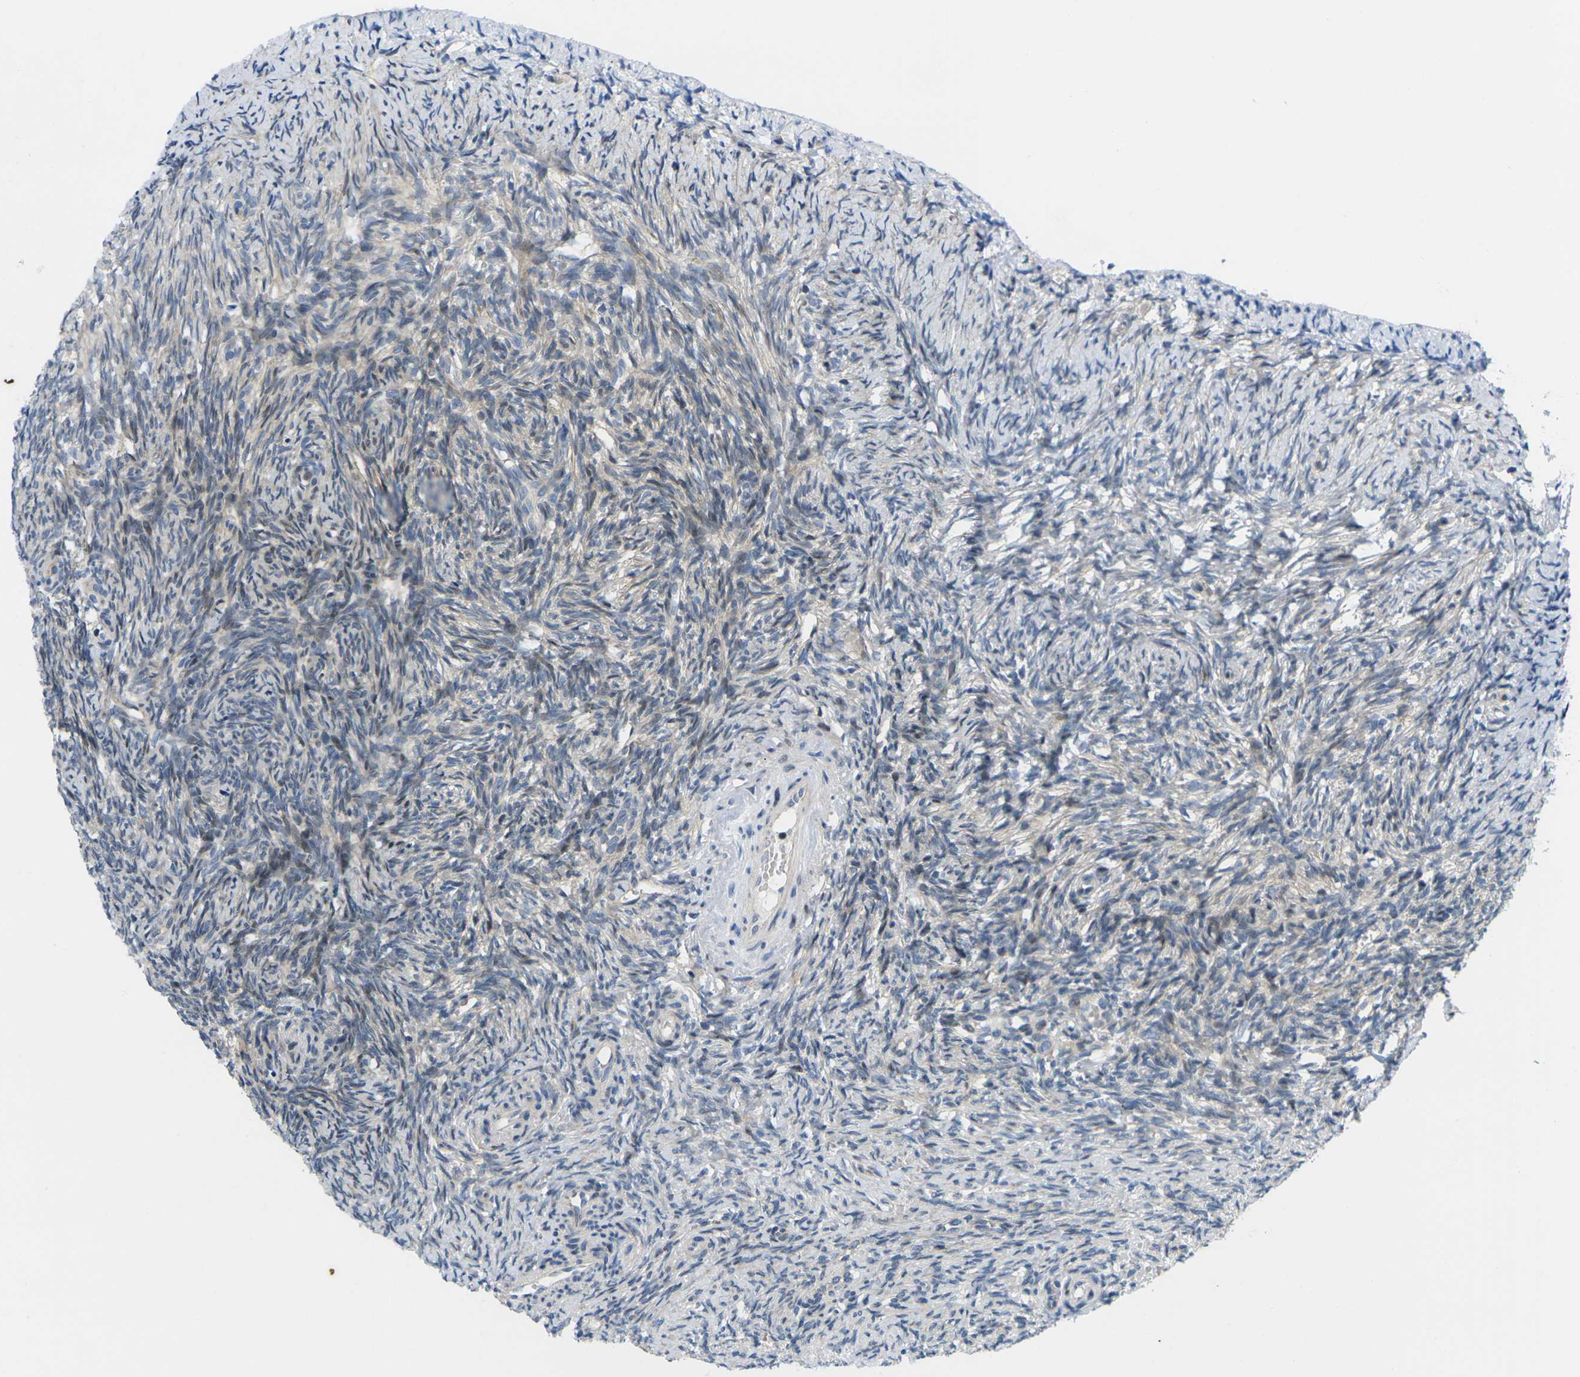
{"staining": {"intensity": "weak", "quantity": ">75%", "location": "cytoplasmic/membranous"}, "tissue": "ovary", "cell_type": "Follicle cells", "image_type": "normal", "snomed": [{"axis": "morphology", "description": "Normal tissue, NOS"}, {"axis": "topography", "description": "Ovary"}], "caption": "High-power microscopy captured an immunohistochemistry histopathology image of unremarkable ovary, revealing weak cytoplasmic/membranous expression in about >75% of follicle cells.", "gene": "ROBO2", "patient": {"sex": "female", "age": 41}}